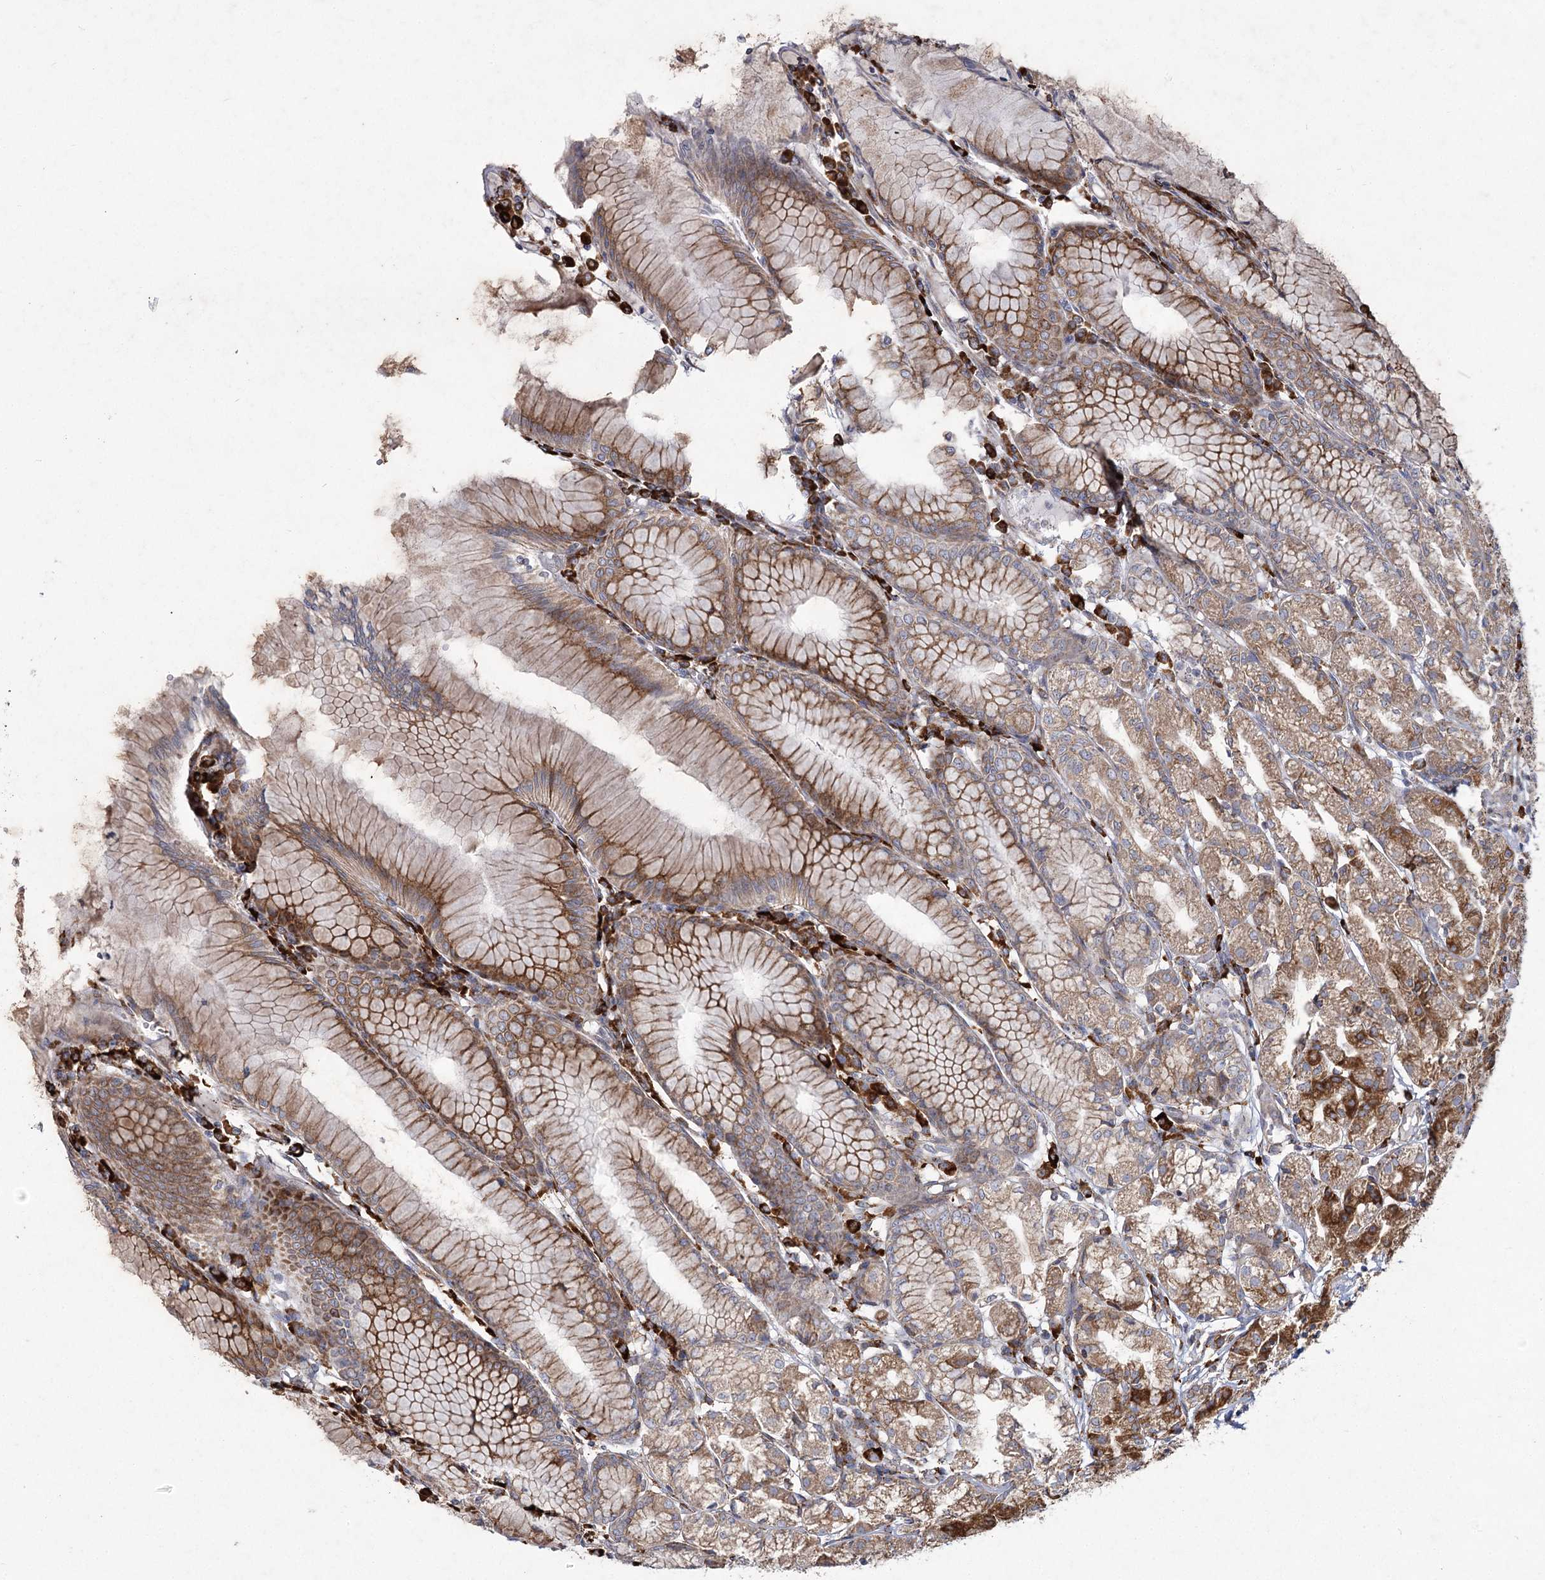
{"staining": {"intensity": "moderate", "quantity": ">75%", "location": "cytoplasmic/membranous"}, "tissue": "stomach", "cell_type": "Glandular cells", "image_type": "normal", "snomed": [{"axis": "morphology", "description": "Normal tissue, NOS"}, {"axis": "topography", "description": "Stomach"}], "caption": "This micrograph exhibits normal stomach stained with immunohistochemistry (IHC) to label a protein in brown. The cytoplasmic/membranous of glandular cells show moderate positivity for the protein. Nuclei are counter-stained blue.", "gene": "NHLRC2", "patient": {"sex": "female", "age": 57}}